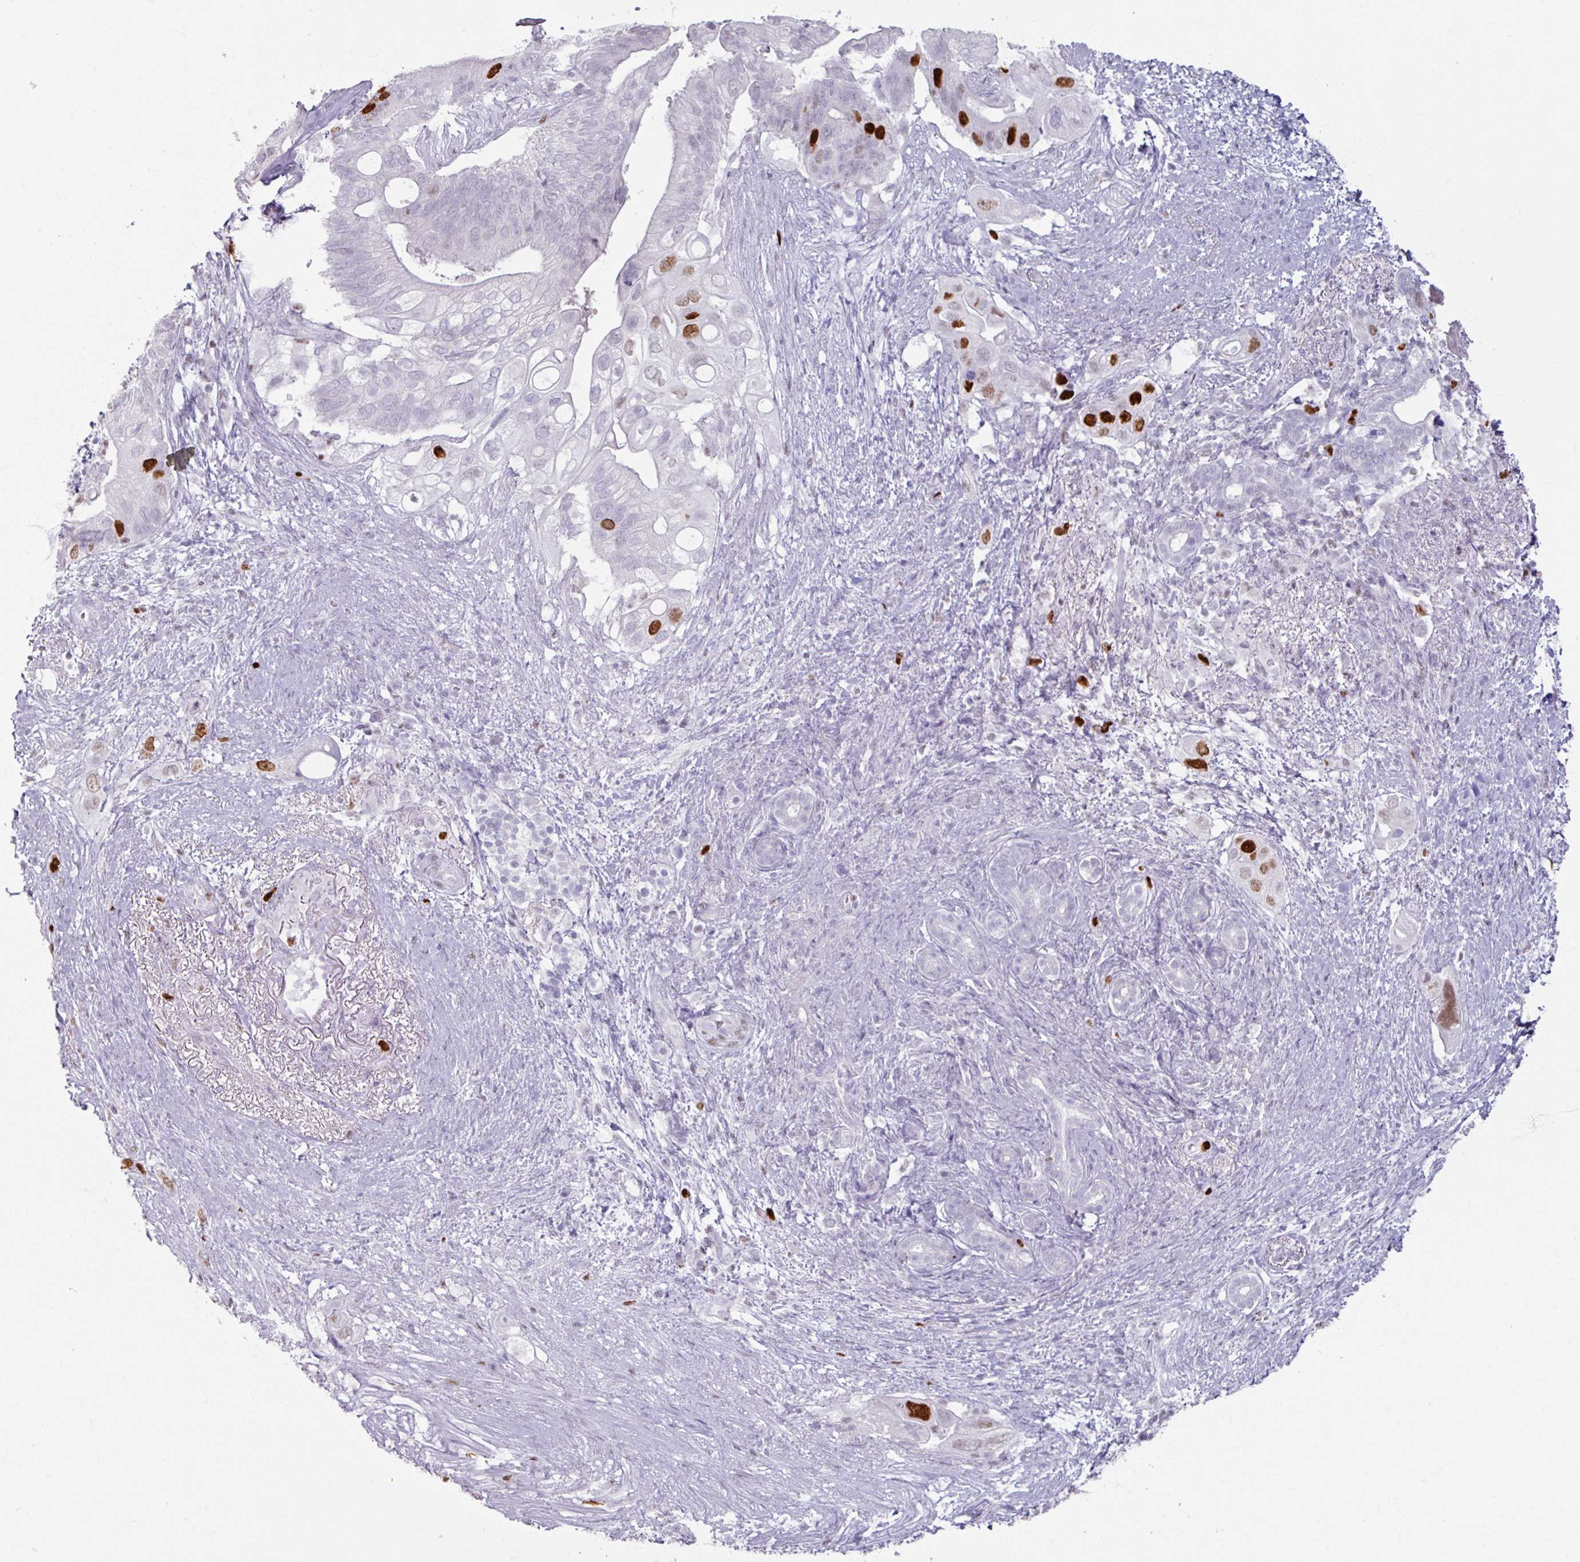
{"staining": {"intensity": "strong", "quantity": "25%-75%", "location": "nuclear"}, "tissue": "pancreatic cancer", "cell_type": "Tumor cells", "image_type": "cancer", "snomed": [{"axis": "morphology", "description": "Adenocarcinoma, NOS"}, {"axis": "topography", "description": "Pancreas"}], "caption": "Human adenocarcinoma (pancreatic) stained with a protein marker reveals strong staining in tumor cells.", "gene": "ATAD2", "patient": {"sex": "female", "age": 72}}